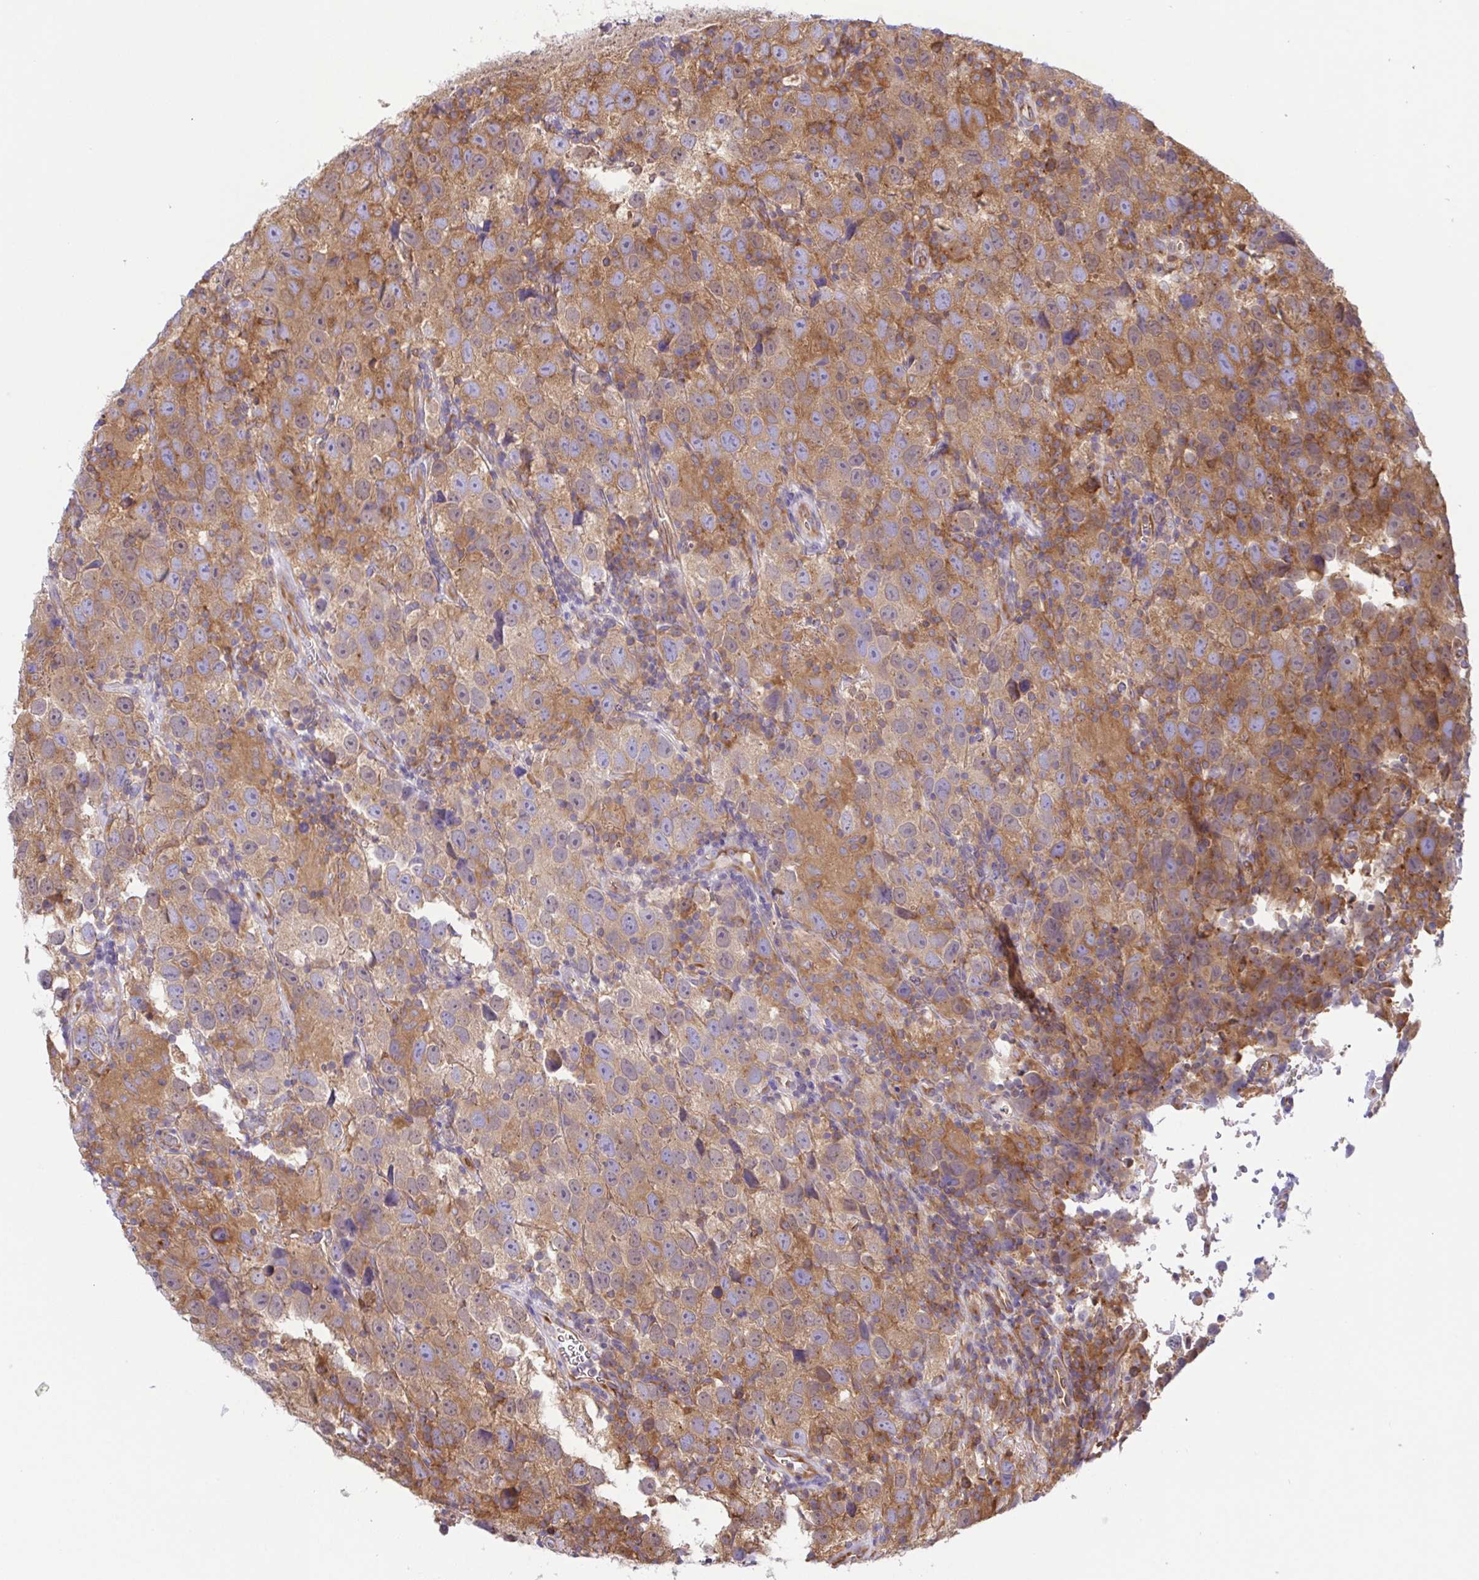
{"staining": {"intensity": "moderate", "quantity": ">75%", "location": "cytoplasmic/membranous"}, "tissue": "testis cancer", "cell_type": "Tumor cells", "image_type": "cancer", "snomed": [{"axis": "morphology", "description": "Seminoma, NOS"}, {"axis": "topography", "description": "Testis"}], "caption": "Testis seminoma stained for a protein shows moderate cytoplasmic/membranous positivity in tumor cells.", "gene": "KIF5B", "patient": {"sex": "male", "age": 26}}